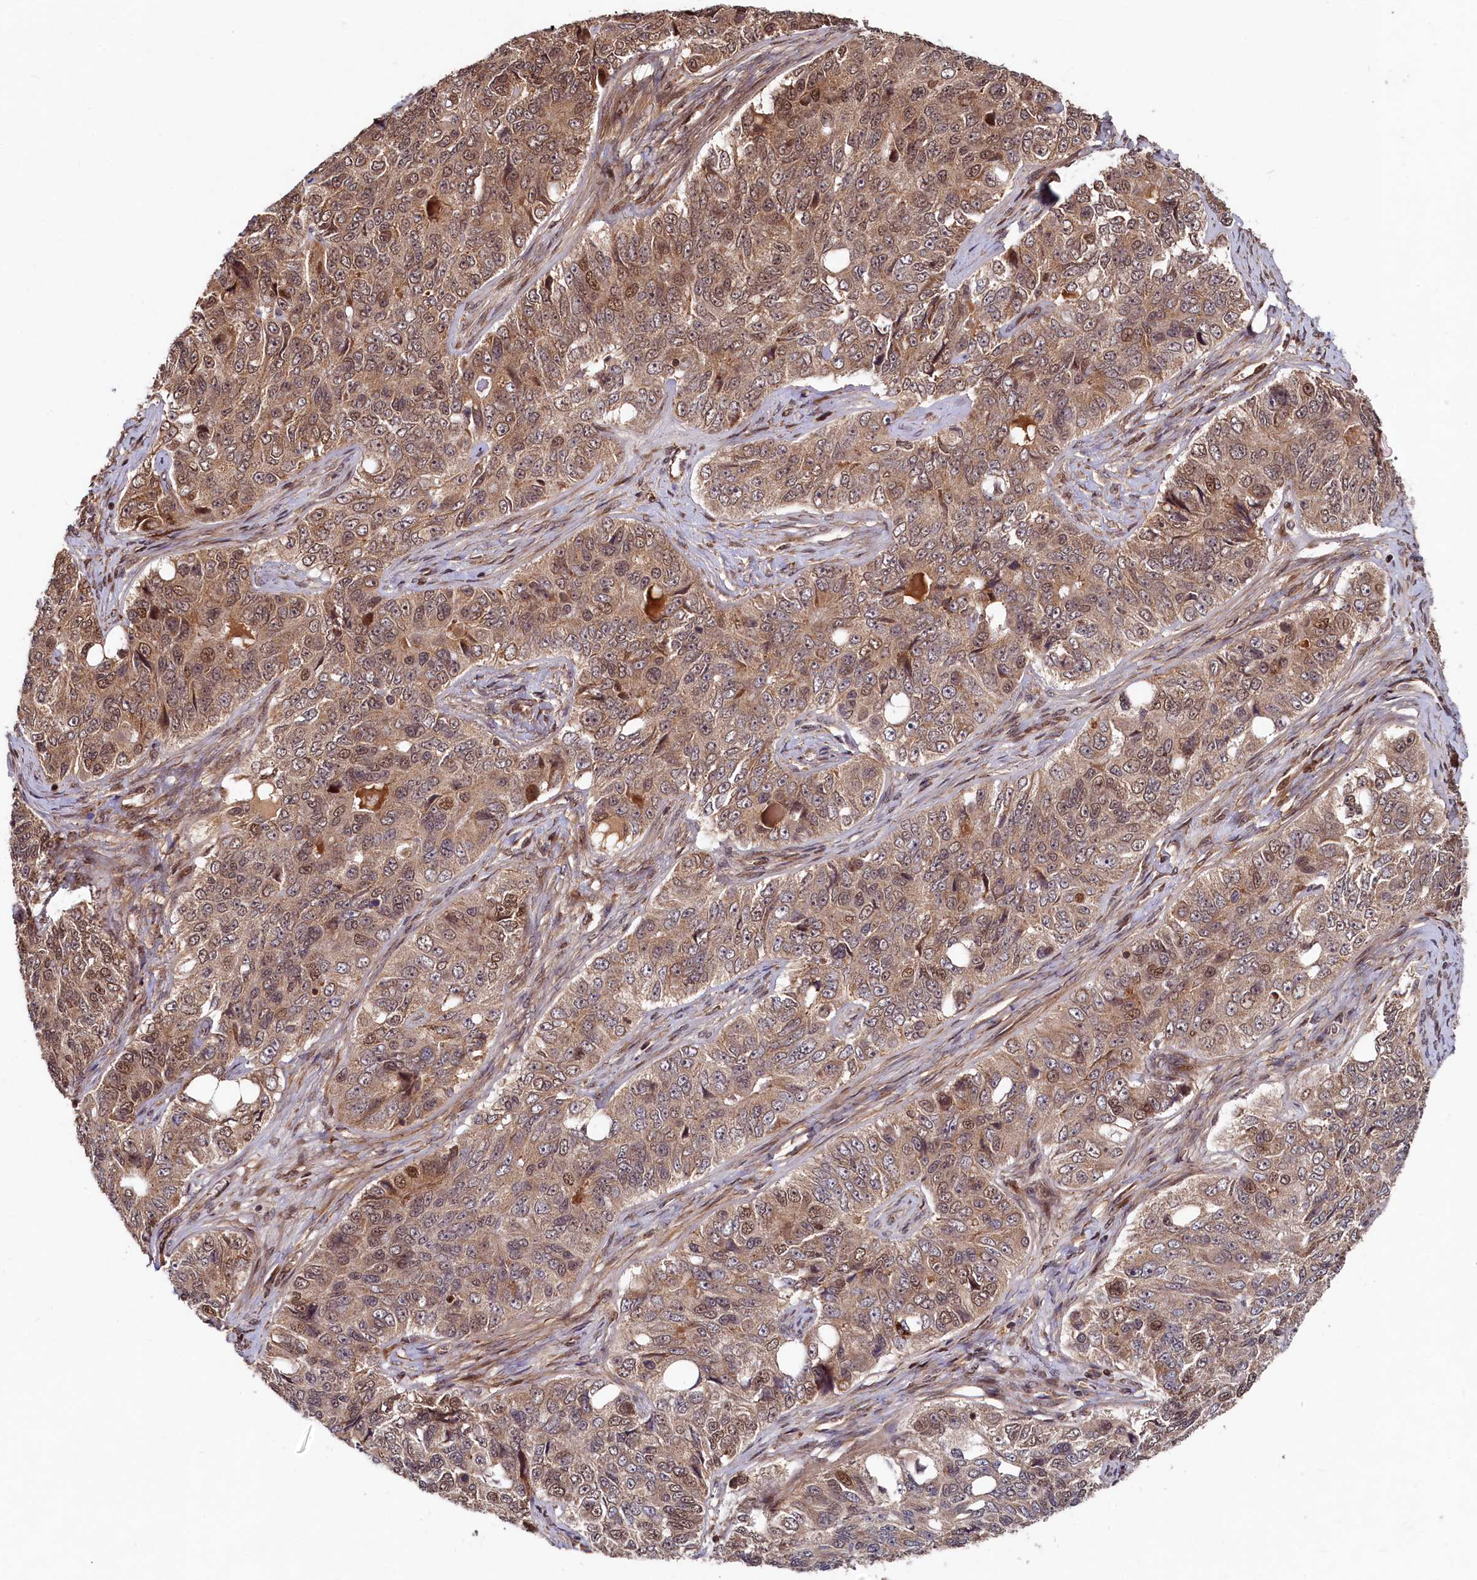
{"staining": {"intensity": "moderate", "quantity": ">75%", "location": "cytoplasmic/membranous,nuclear"}, "tissue": "ovarian cancer", "cell_type": "Tumor cells", "image_type": "cancer", "snomed": [{"axis": "morphology", "description": "Carcinoma, endometroid"}, {"axis": "topography", "description": "Ovary"}], "caption": "Protein expression analysis of ovarian cancer exhibits moderate cytoplasmic/membranous and nuclear expression in approximately >75% of tumor cells. The protein is shown in brown color, while the nuclei are stained blue.", "gene": "TRIM23", "patient": {"sex": "female", "age": 51}}